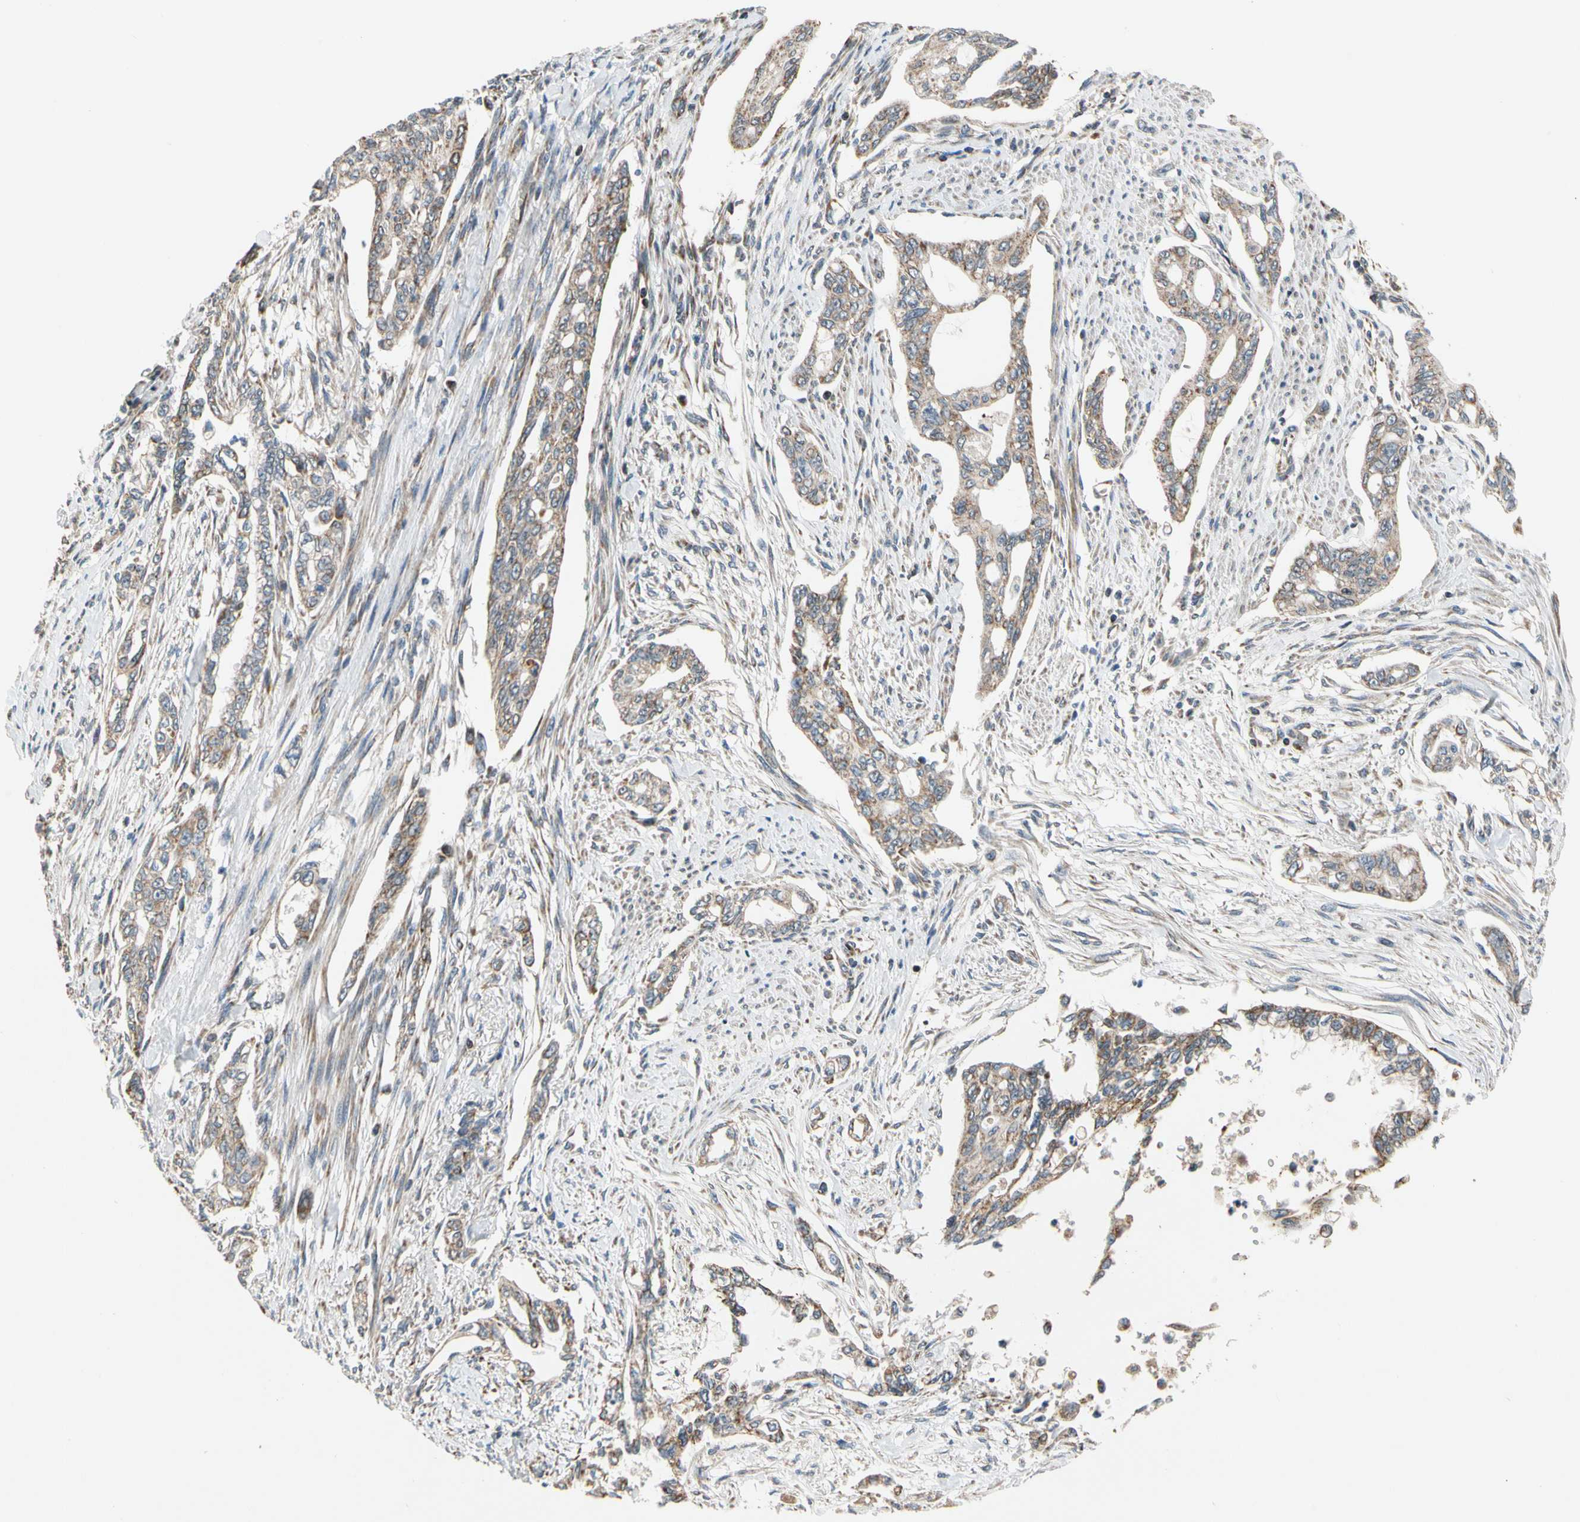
{"staining": {"intensity": "weak", "quantity": ">75%", "location": "cytoplasmic/membranous"}, "tissue": "pancreatic cancer", "cell_type": "Tumor cells", "image_type": "cancer", "snomed": [{"axis": "morphology", "description": "Normal tissue, NOS"}, {"axis": "topography", "description": "Pancreas"}], "caption": "Pancreatic cancer tissue exhibits weak cytoplasmic/membranous positivity in approximately >75% of tumor cells", "gene": "KHDC4", "patient": {"sex": "male", "age": 42}}